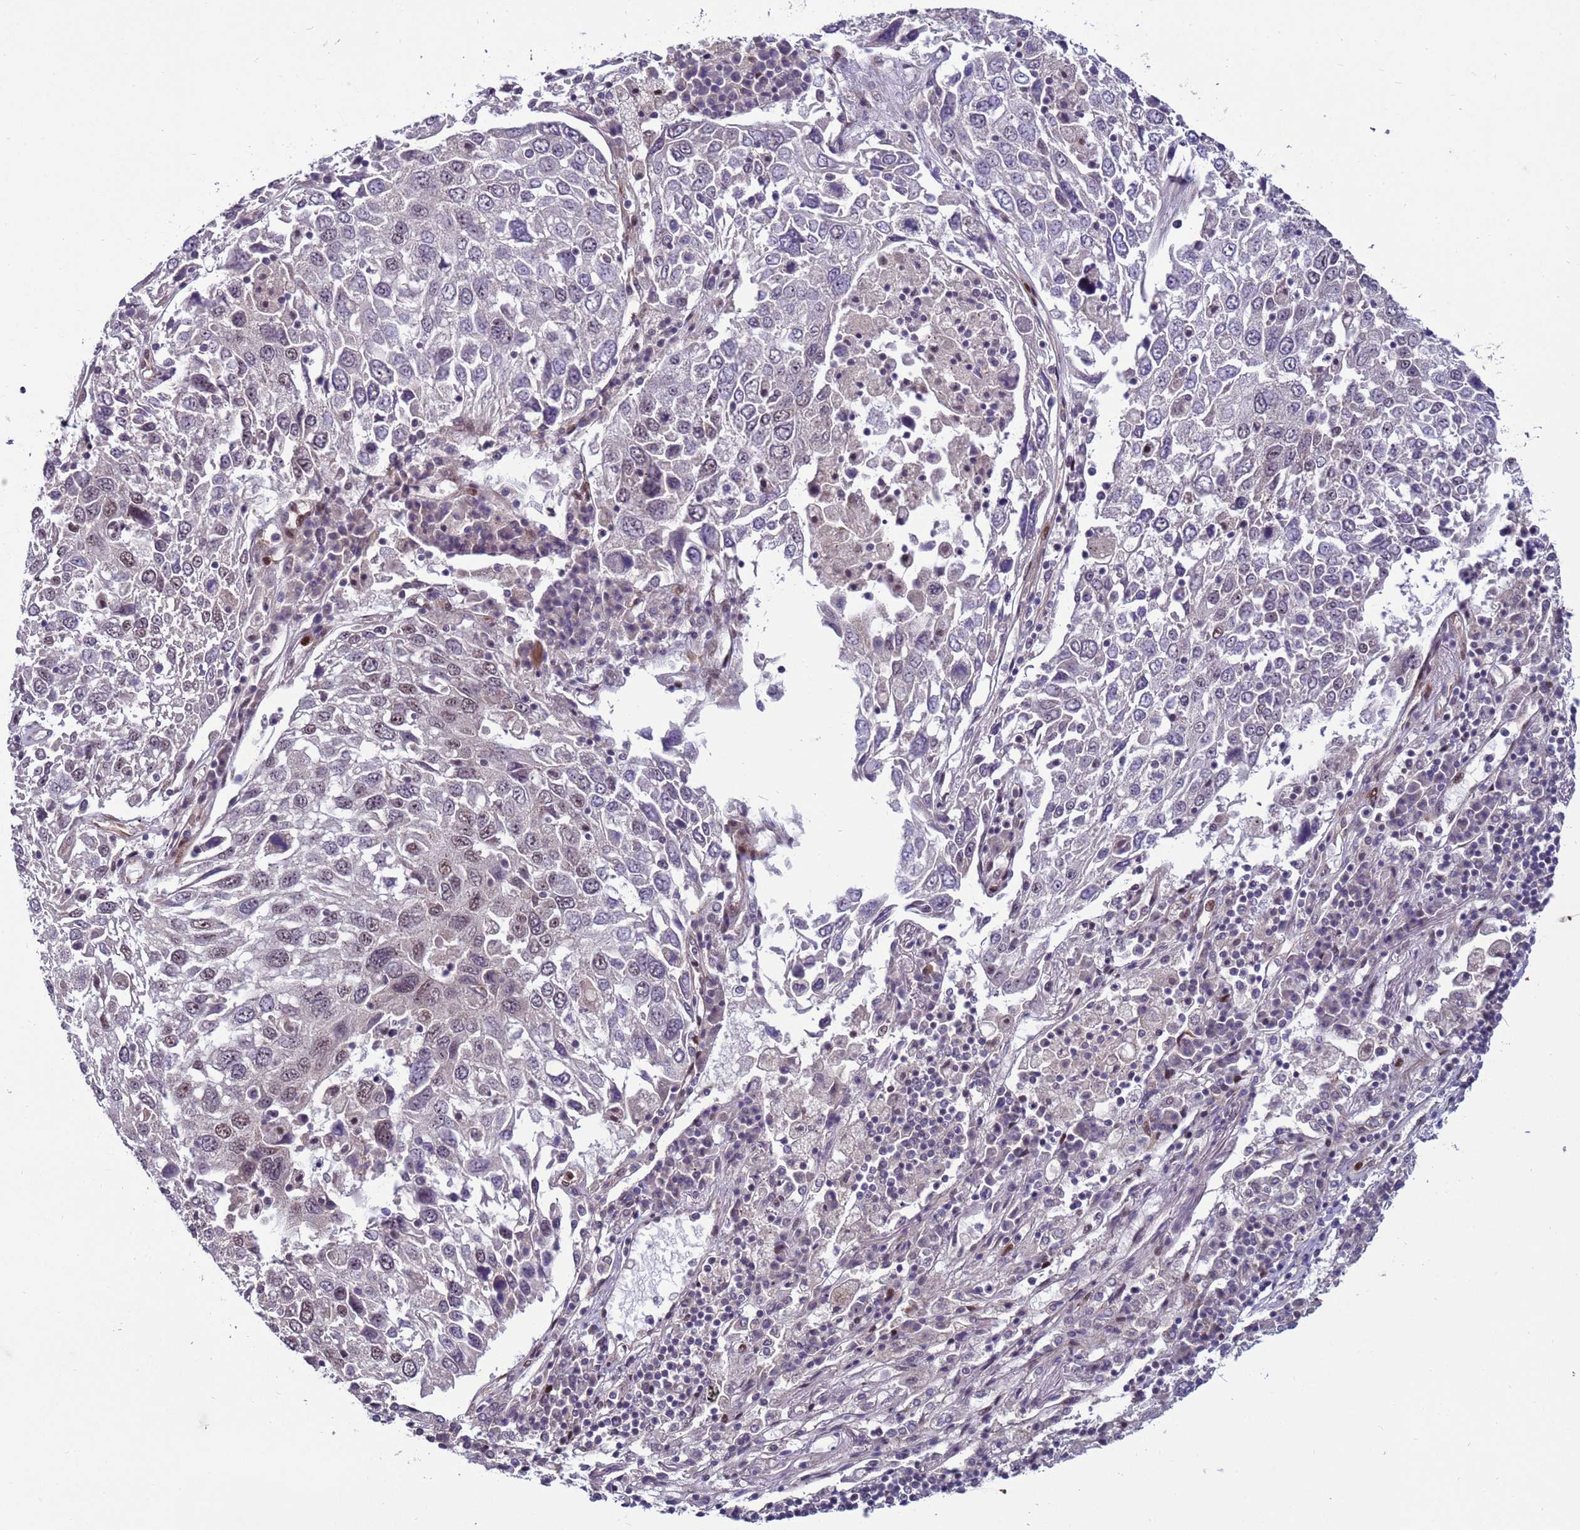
{"staining": {"intensity": "negative", "quantity": "none", "location": "none"}, "tissue": "lung cancer", "cell_type": "Tumor cells", "image_type": "cancer", "snomed": [{"axis": "morphology", "description": "Squamous cell carcinoma, NOS"}, {"axis": "topography", "description": "Lung"}], "caption": "This is a image of IHC staining of lung cancer, which shows no staining in tumor cells.", "gene": "SHC3", "patient": {"sex": "male", "age": 65}}